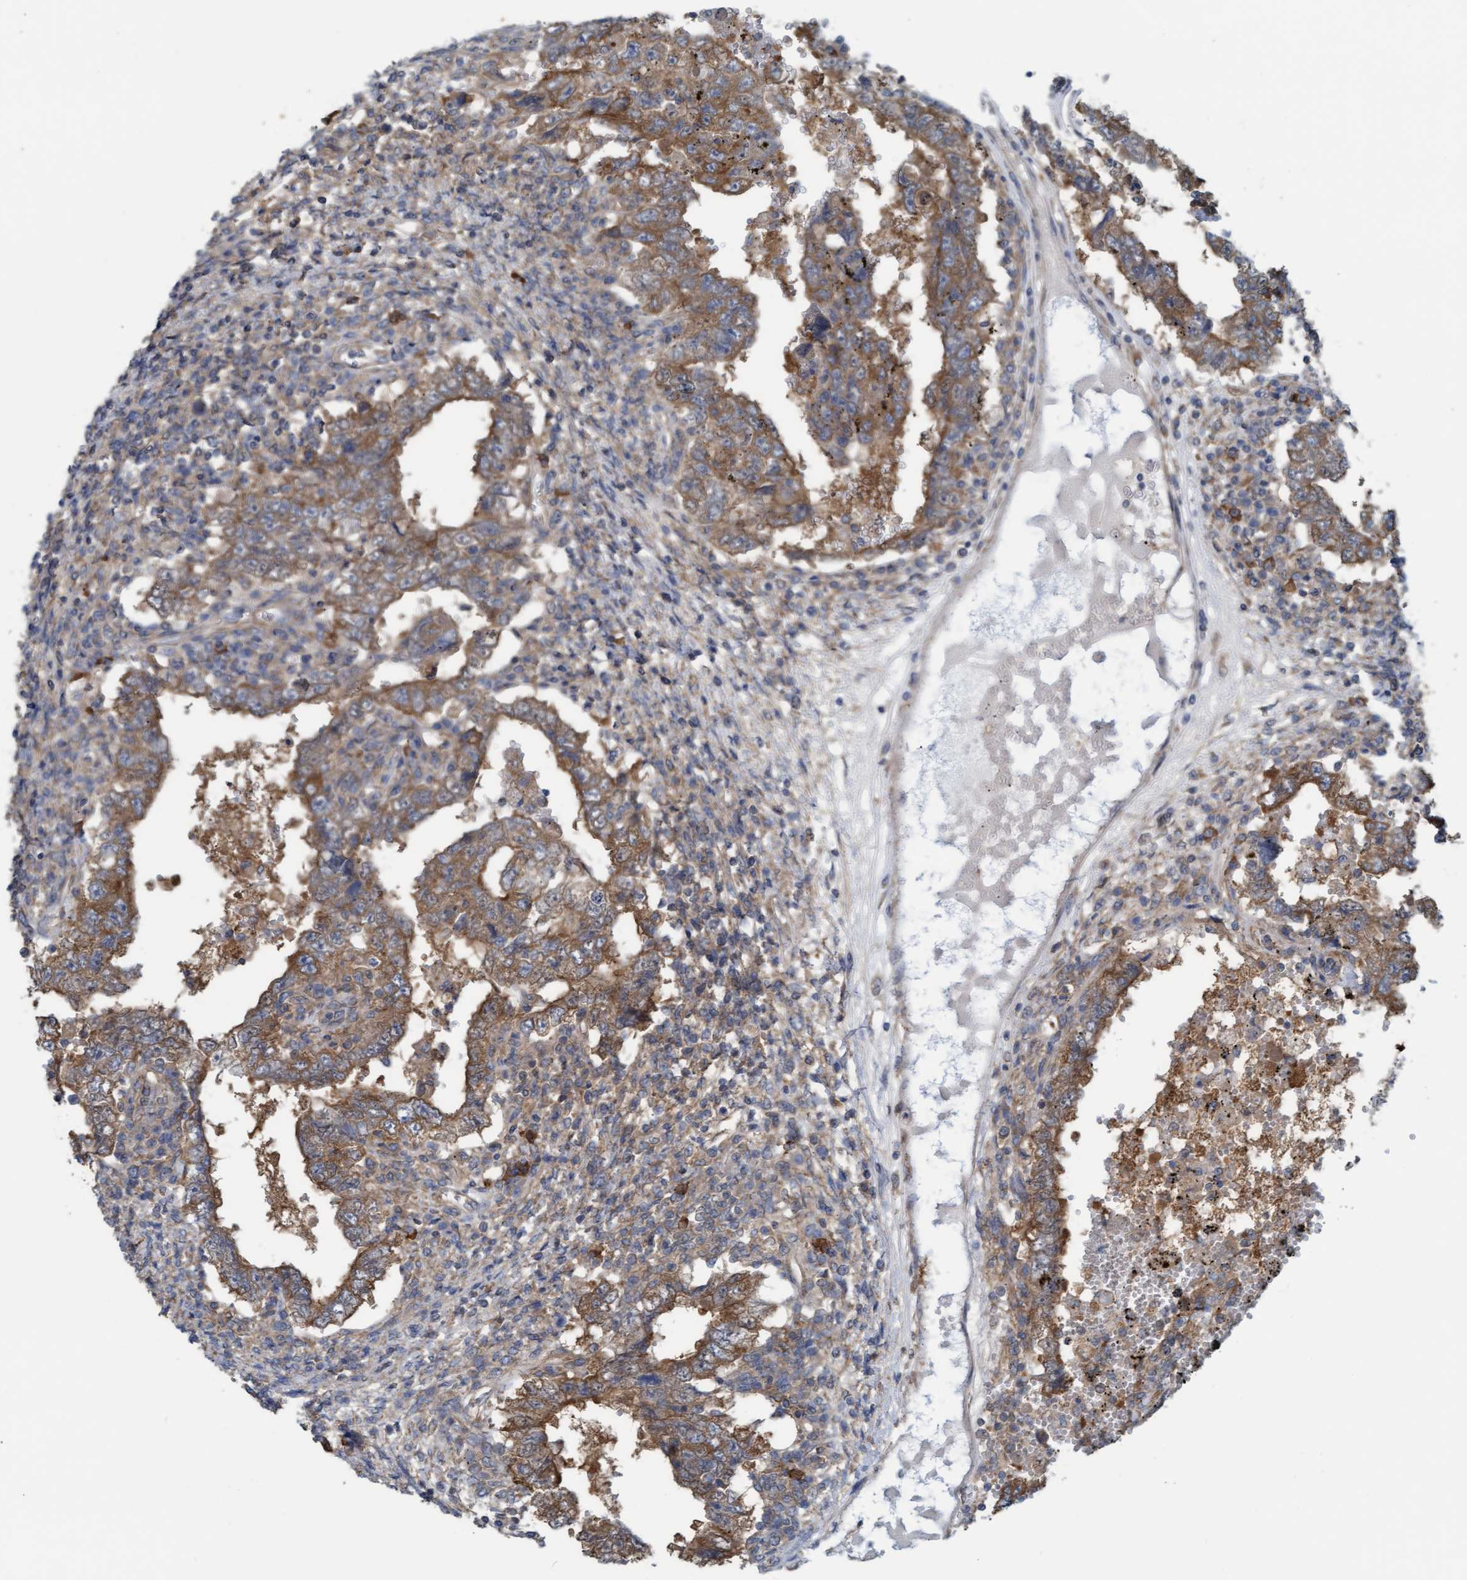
{"staining": {"intensity": "moderate", "quantity": ">75%", "location": "cytoplasmic/membranous"}, "tissue": "testis cancer", "cell_type": "Tumor cells", "image_type": "cancer", "snomed": [{"axis": "morphology", "description": "Carcinoma, Embryonal, NOS"}, {"axis": "topography", "description": "Testis"}], "caption": "Immunohistochemistry (DAB) staining of human testis embryonal carcinoma shows moderate cytoplasmic/membranous protein staining in approximately >75% of tumor cells.", "gene": "LRSAM1", "patient": {"sex": "male", "age": 26}}